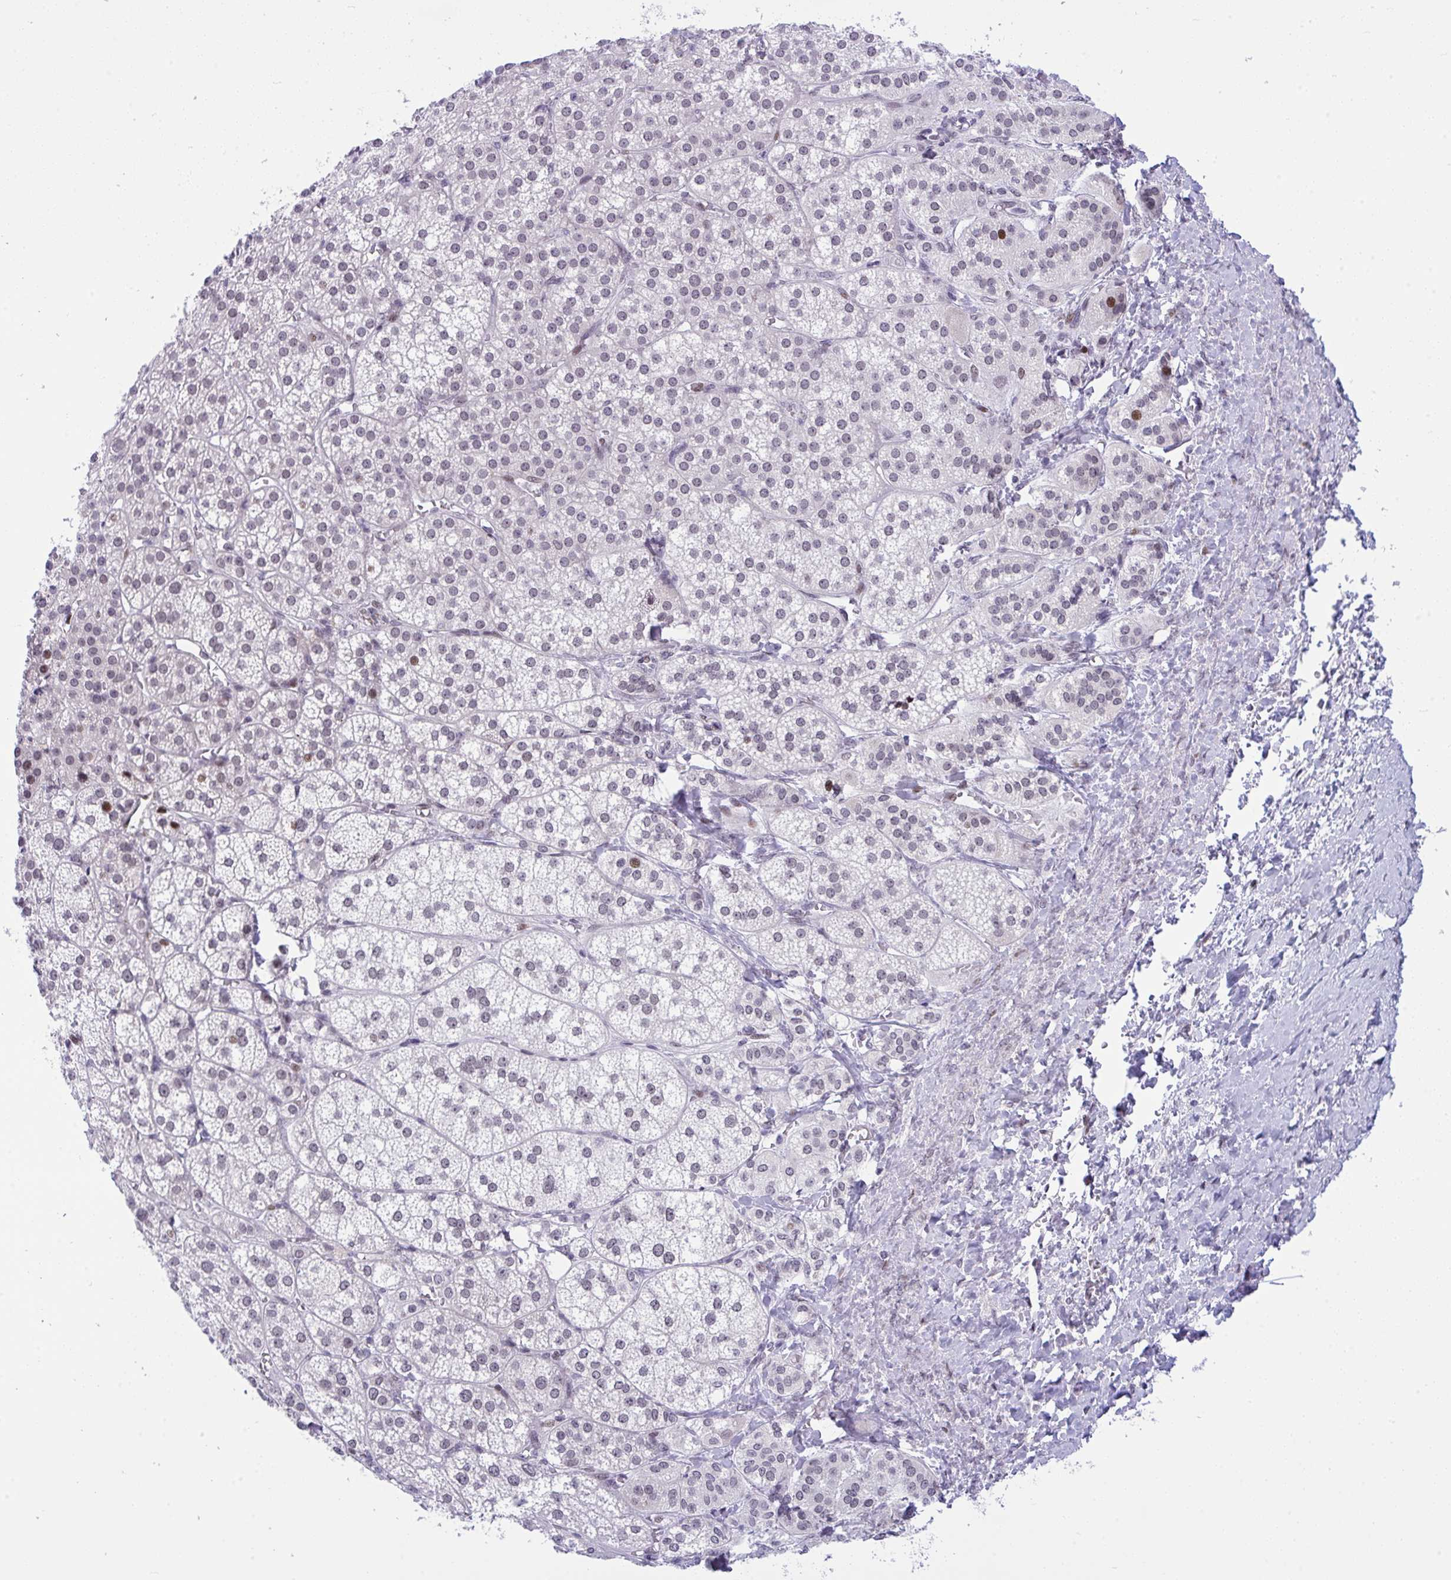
{"staining": {"intensity": "strong", "quantity": "<25%", "location": "nuclear"}, "tissue": "adrenal gland", "cell_type": "Glandular cells", "image_type": "normal", "snomed": [{"axis": "morphology", "description": "Normal tissue, NOS"}, {"axis": "topography", "description": "Adrenal gland"}], "caption": "Immunohistochemical staining of benign human adrenal gland reveals medium levels of strong nuclear staining in about <25% of glandular cells.", "gene": "ZFHX3", "patient": {"sex": "female", "age": 60}}